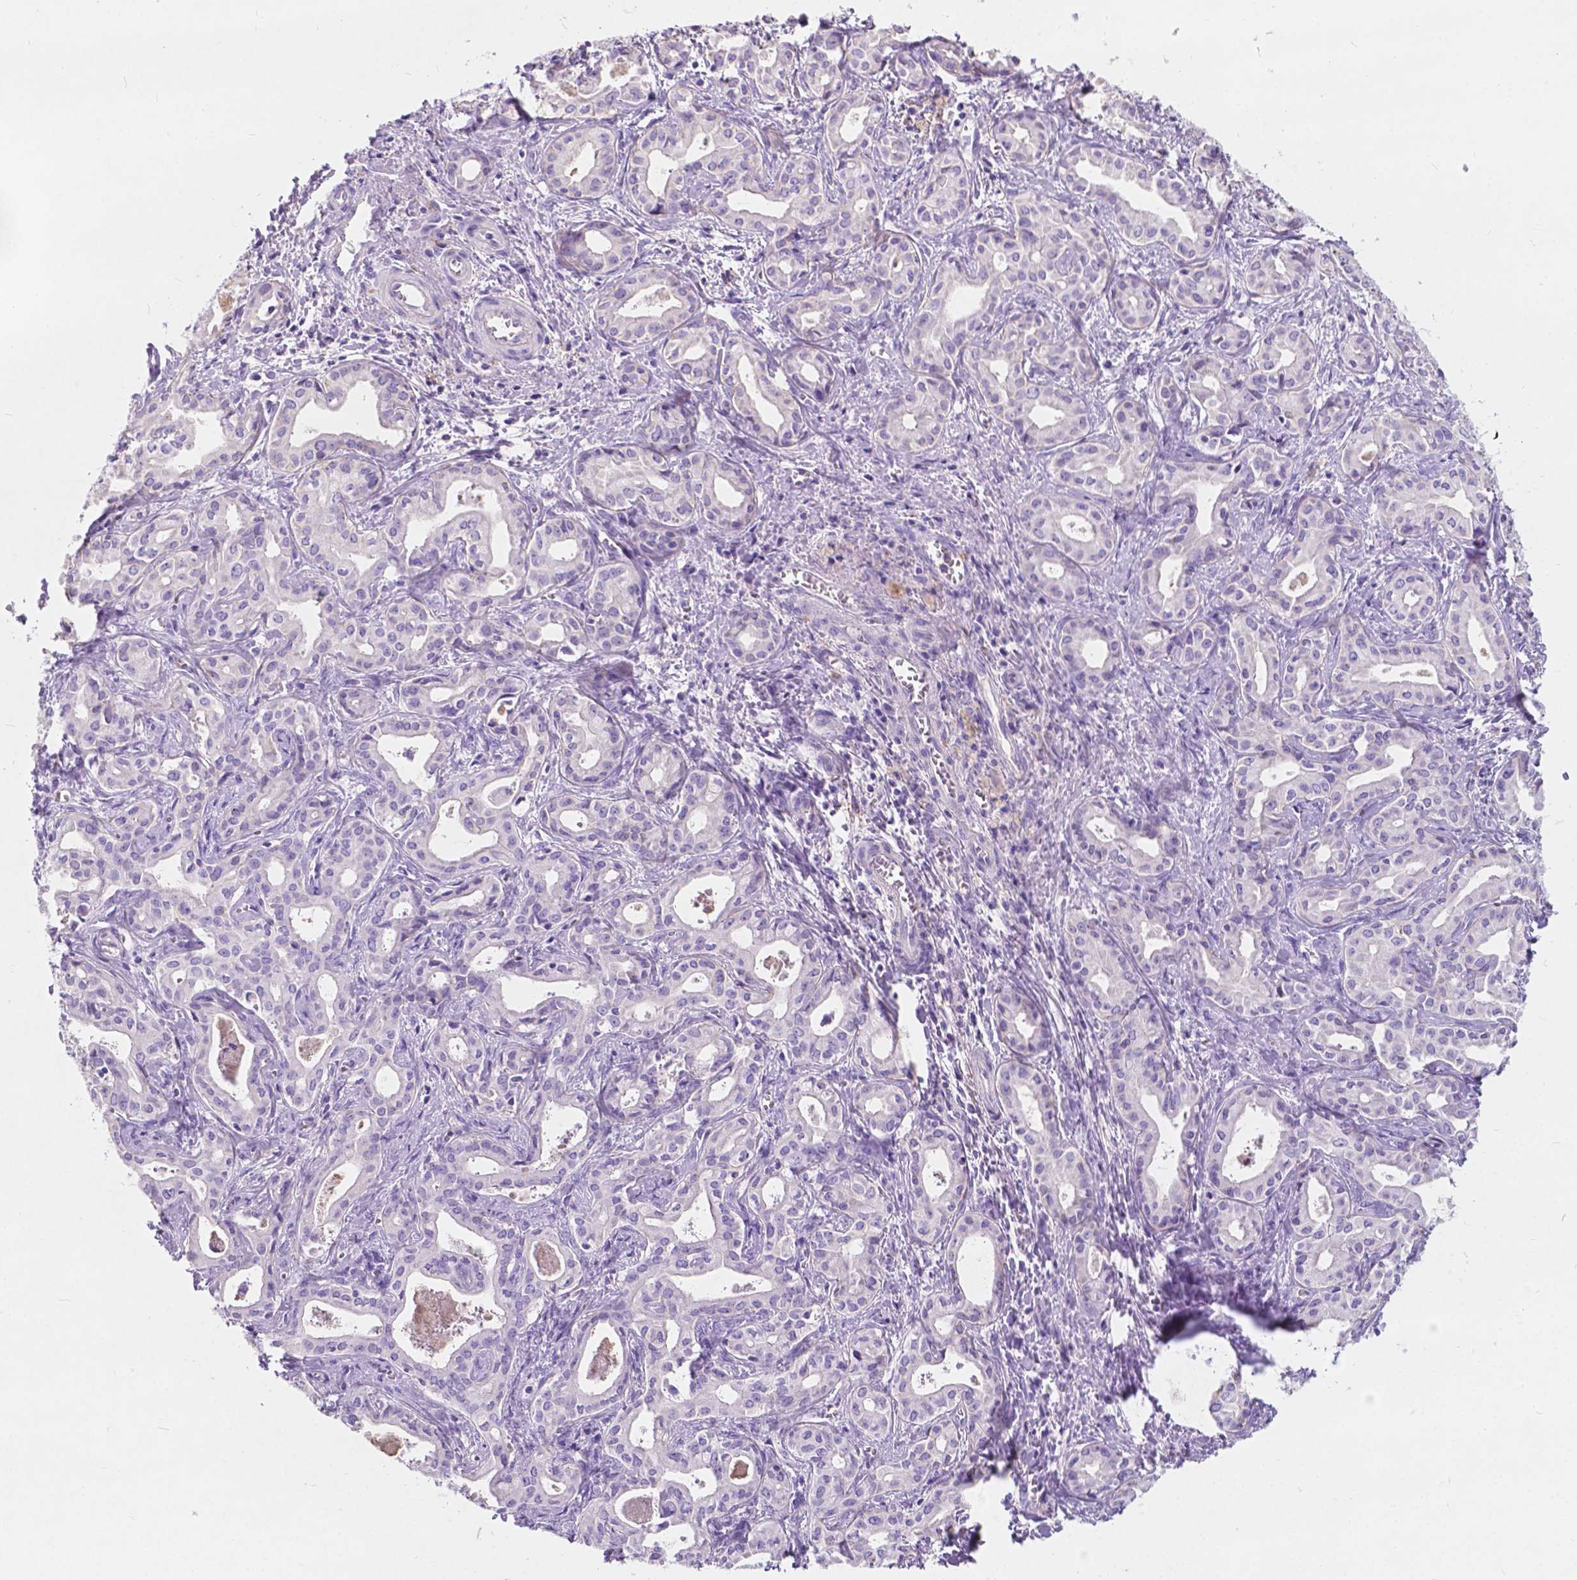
{"staining": {"intensity": "negative", "quantity": "none", "location": "none"}, "tissue": "liver cancer", "cell_type": "Tumor cells", "image_type": "cancer", "snomed": [{"axis": "morphology", "description": "Cholangiocarcinoma"}, {"axis": "topography", "description": "Liver"}], "caption": "High power microscopy histopathology image of an immunohistochemistry (IHC) micrograph of liver cholangiocarcinoma, revealing no significant staining in tumor cells.", "gene": "GNAO1", "patient": {"sex": "female", "age": 65}}